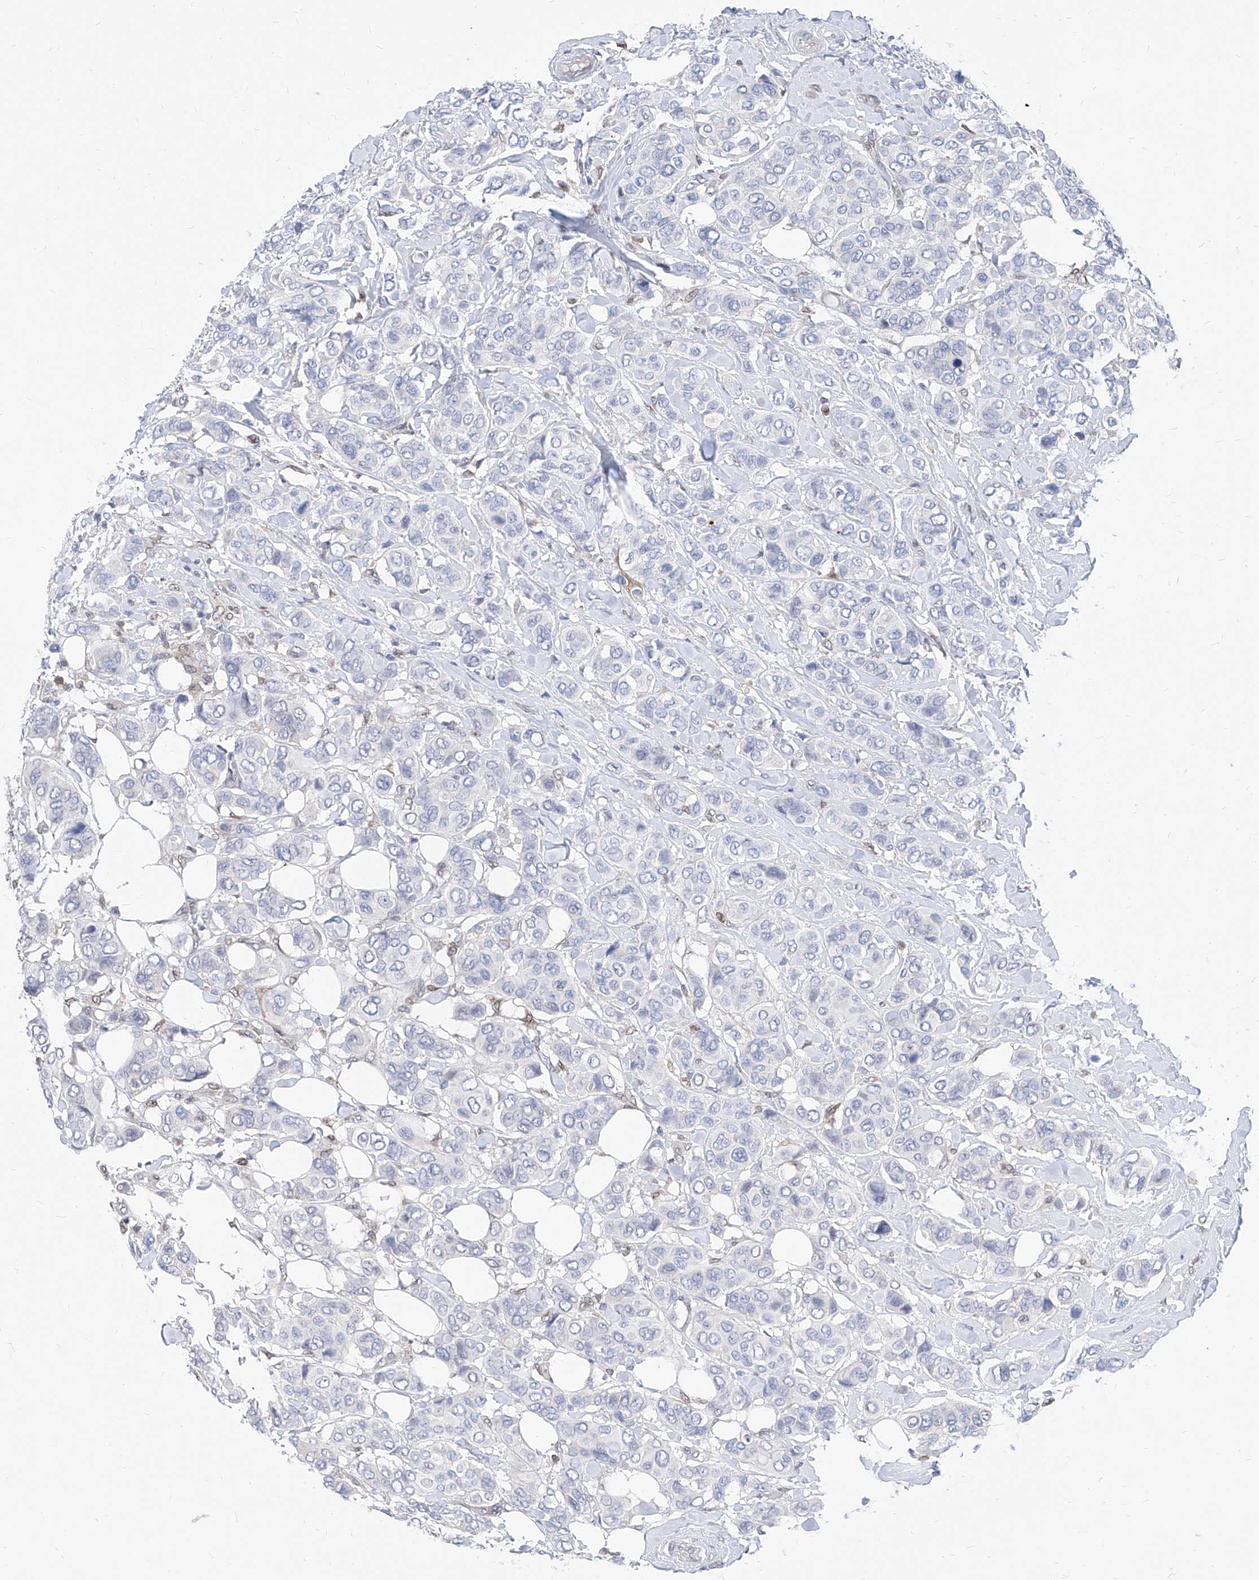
{"staining": {"intensity": "negative", "quantity": "none", "location": "none"}, "tissue": "breast cancer", "cell_type": "Tumor cells", "image_type": "cancer", "snomed": [{"axis": "morphology", "description": "Lobular carcinoma"}, {"axis": "topography", "description": "Breast"}], "caption": "DAB immunohistochemical staining of breast cancer displays no significant expression in tumor cells. Nuclei are stained in blue.", "gene": "MX2", "patient": {"sex": "female", "age": 51}}